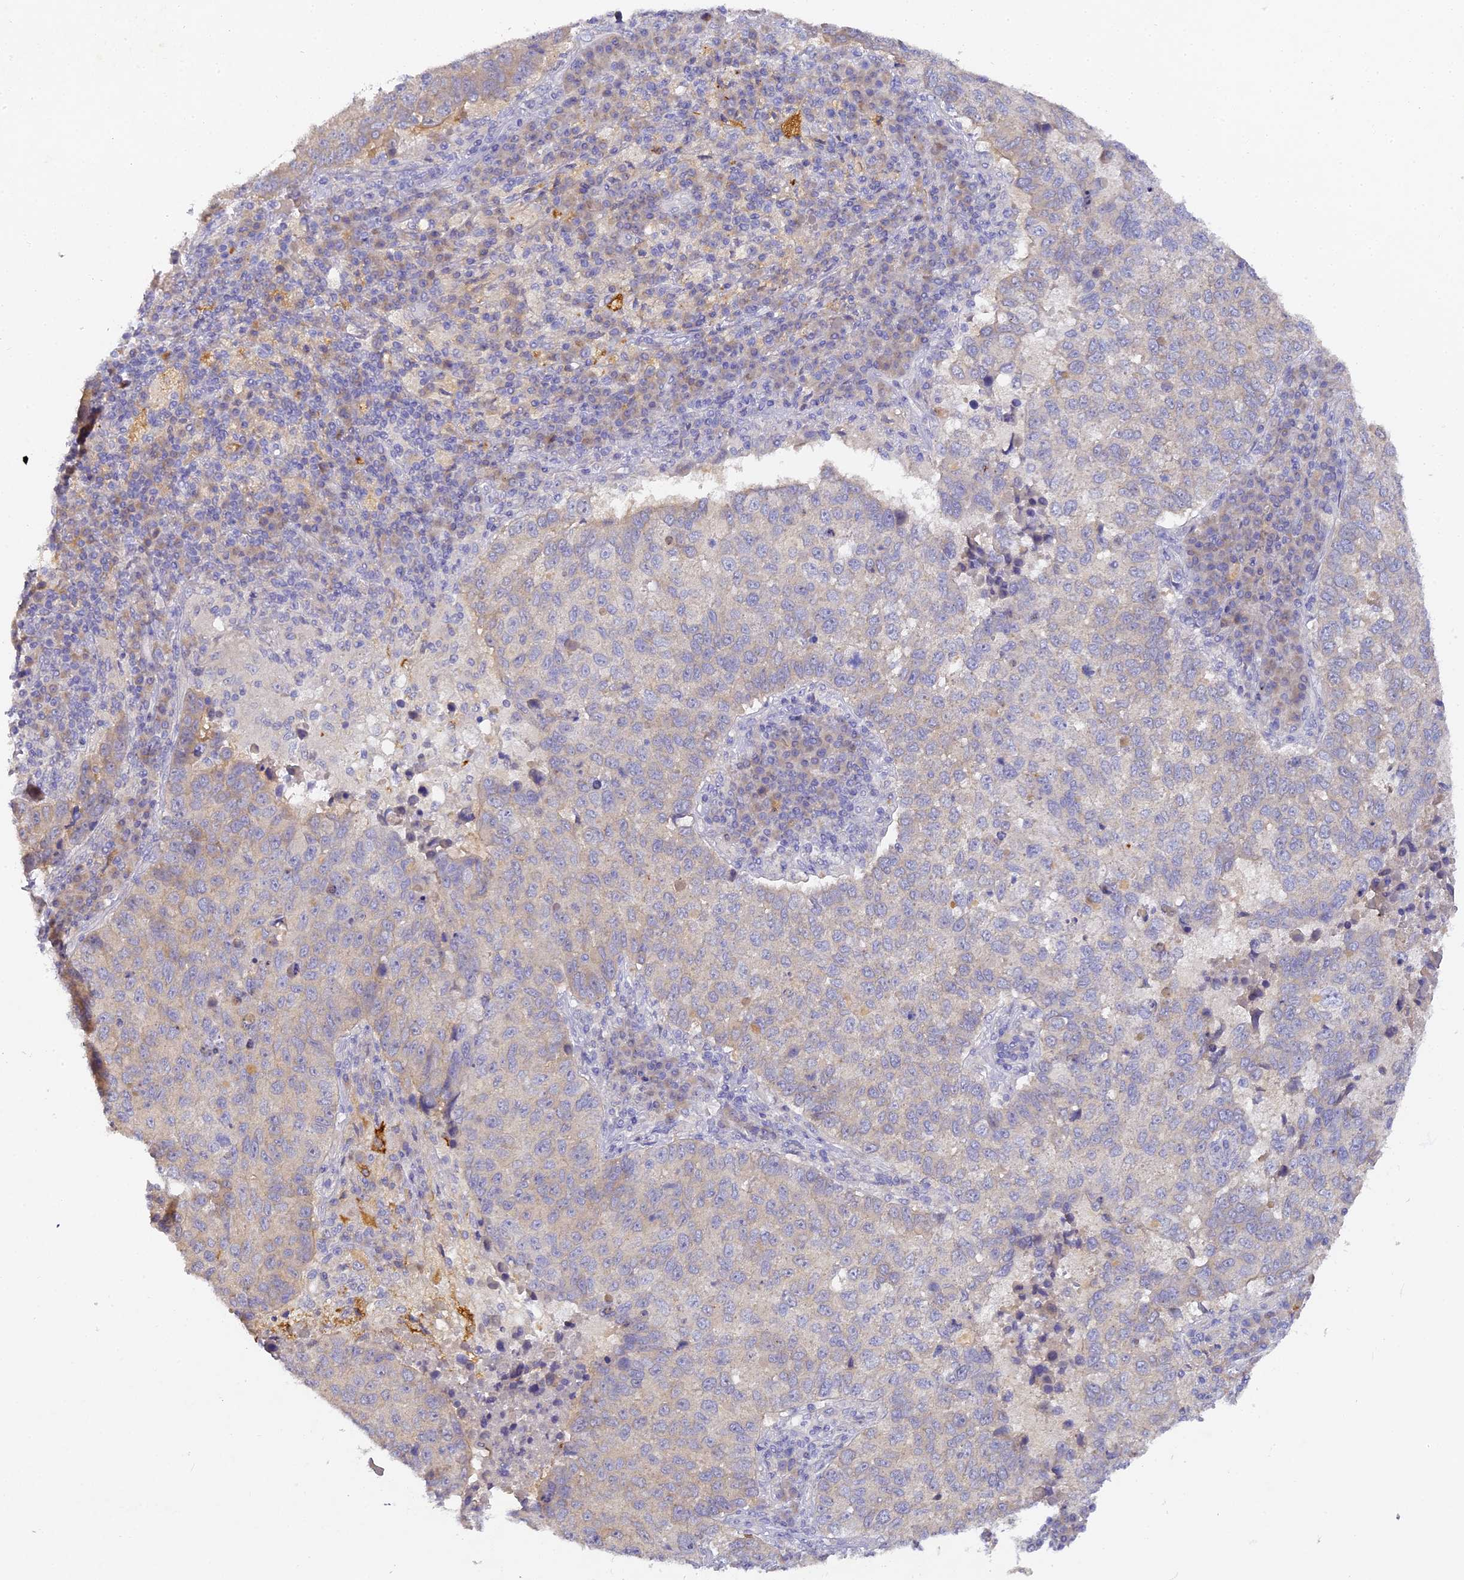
{"staining": {"intensity": "negative", "quantity": "none", "location": "none"}, "tissue": "lung cancer", "cell_type": "Tumor cells", "image_type": "cancer", "snomed": [{"axis": "morphology", "description": "Squamous cell carcinoma, NOS"}, {"axis": "topography", "description": "Lung"}], "caption": "This histopathology image is of lung squamous cell carcinoma stained with immunohistochemistry to label a protein in brown with the nuclei are counter-stained blue. There is no staining in tumor cells. Brightfield microscopy of immunohistochemistry (IHC) stained with DAB (3,3'-diaminobenzidine) (brown) and hematoxylin (blue), captured at high magnification.", "gene": "DONSON", "patient": {"sex": "male", "age": 73}}